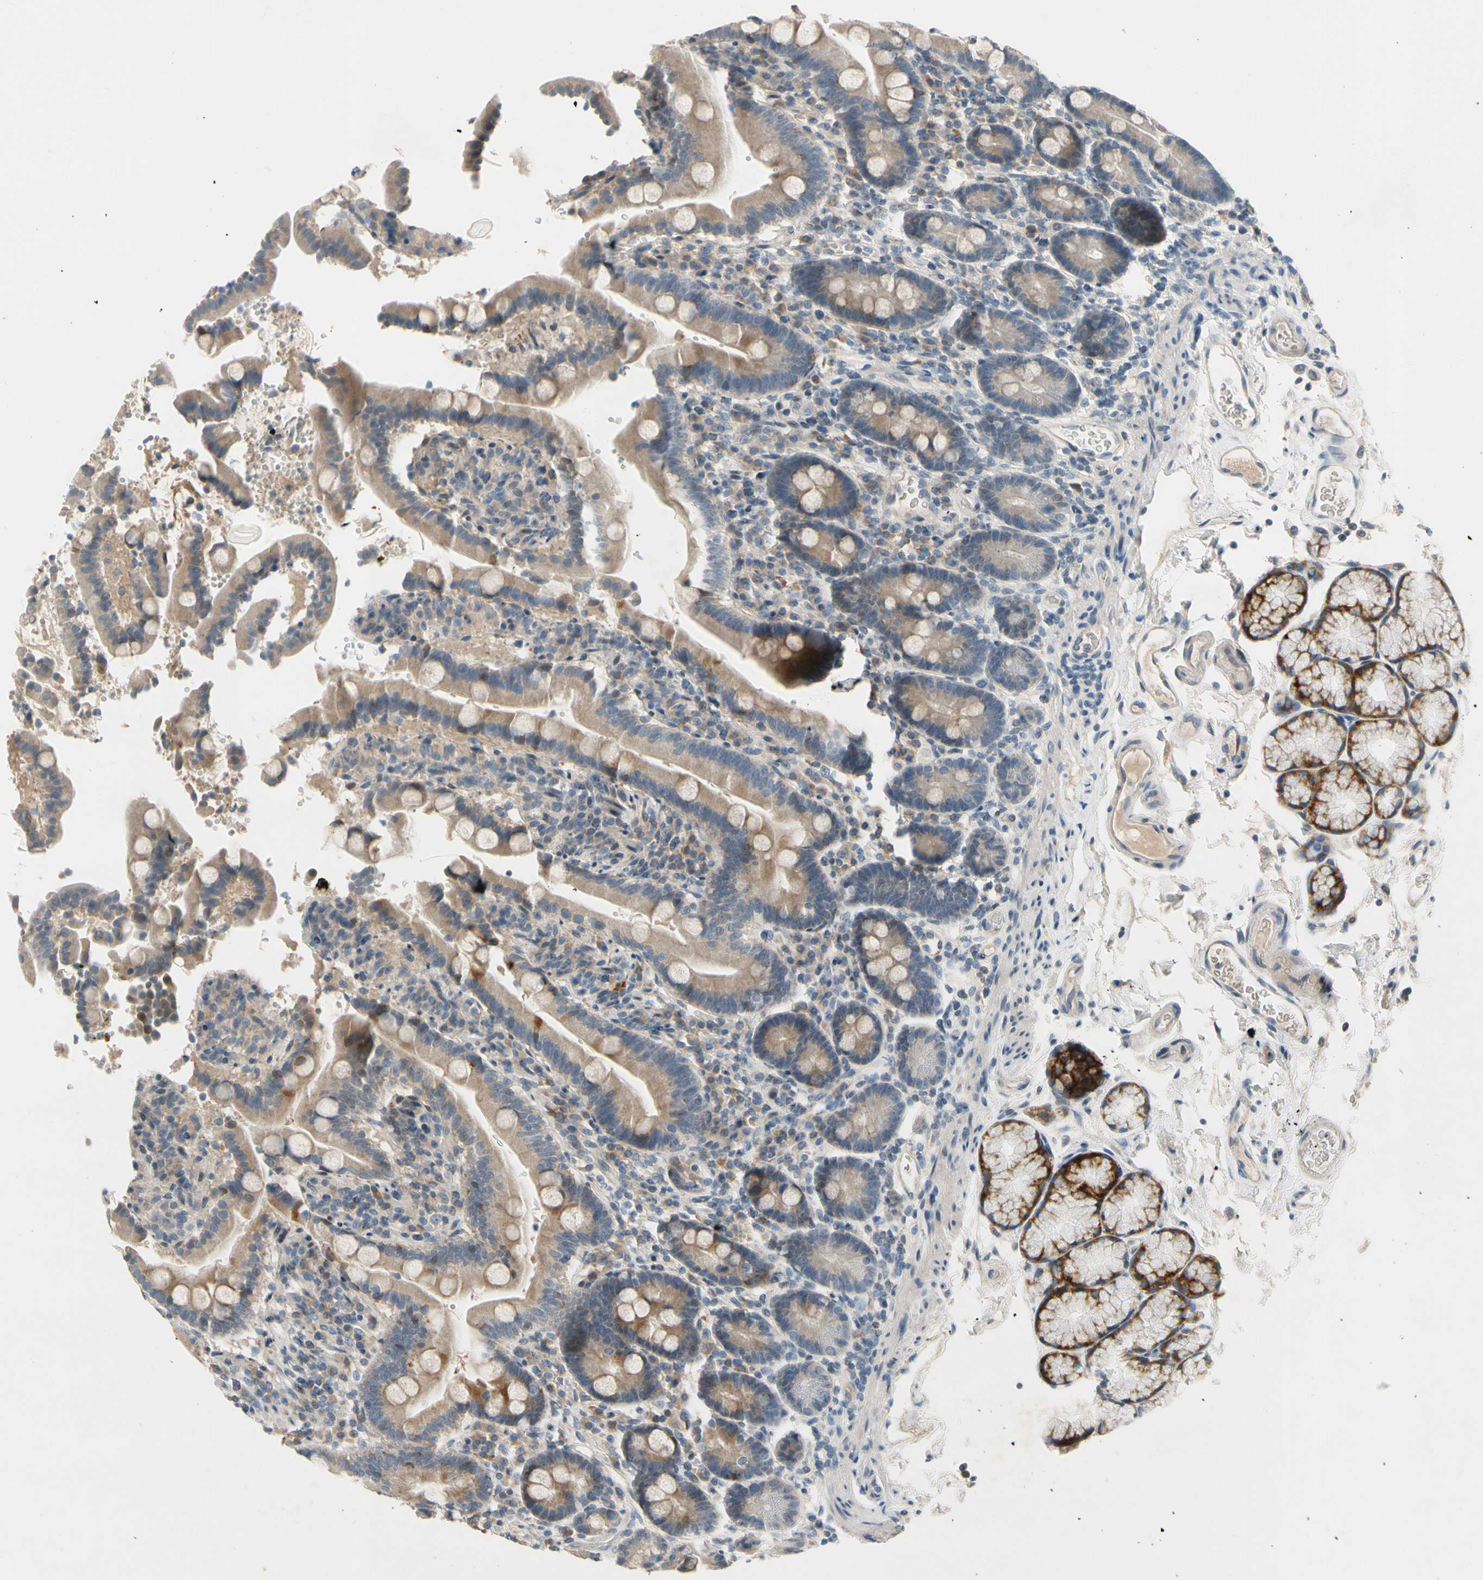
{"staining": {"intensity": "moderate", "quantity": ">75%", "location": "cytoplasmic/membranous"}, "tissue": "duodenum", "cell_type": "Glandular cells", "image_type": "normal", "snomed": [{"axis": "morphology", "description": "Normal tissue, NOS"}, {"axis": "topography", "description": "Small intestine, NOS"}], "caption": "Immunohistochemistry micrograph of unremarkable duodenum: human duodenum stained using immunohistochemistry displays medium levels of moderate protein expression localized specifically in the cytoplasmic/membranous of glandular cells, appearing as a cytoplasmic/membranous brown color.", "gene": "PIP5K1B", "patient": {"sex": "female", "age": 71}}